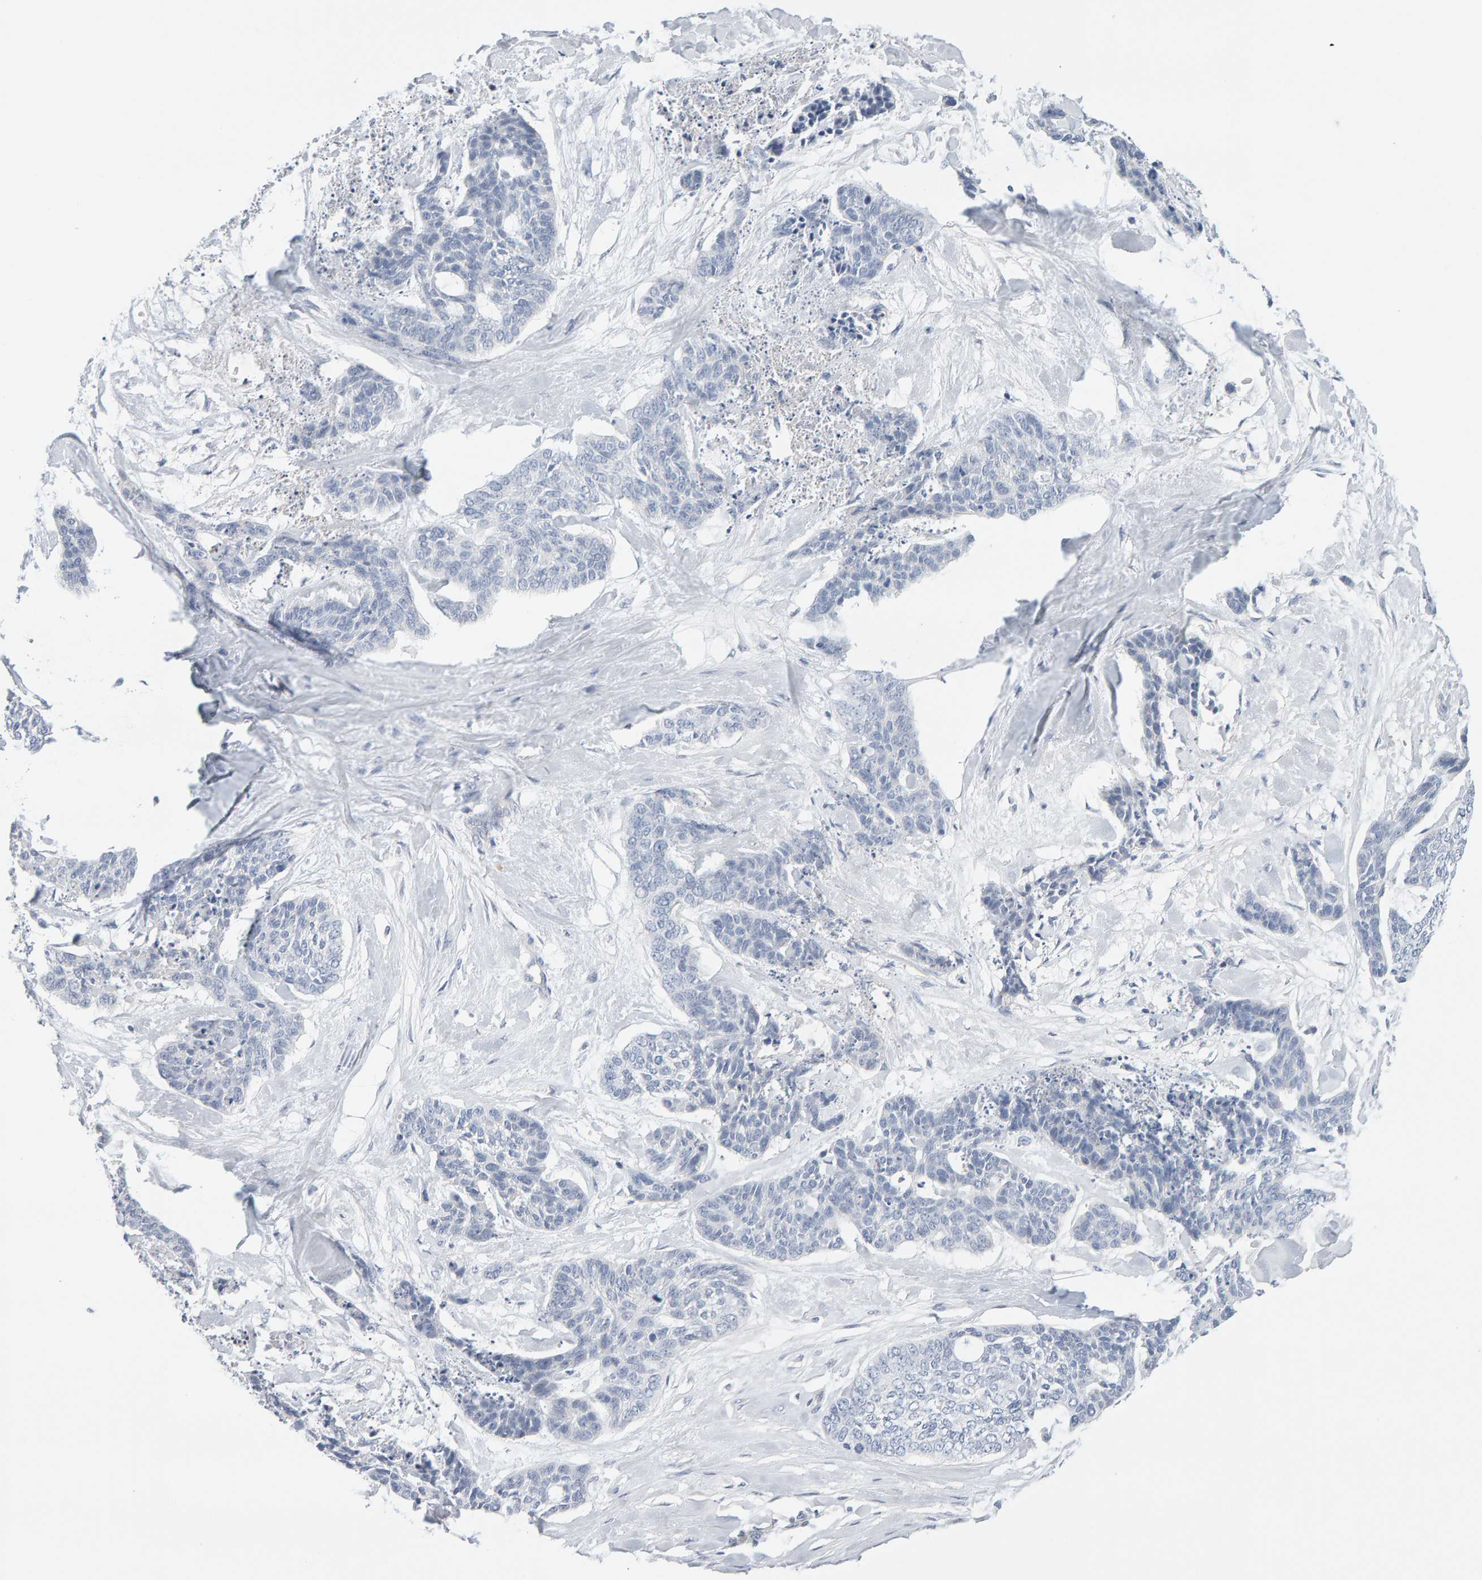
{"staining": {"intensity": "negative", "quantity": "none", "location": "none"}, "tissue": "skin cancer", "cell_type": "Tumor cells", "image_type": "cancer", "snomed": [{"axis": "morphology", "description": "Basal cell carcinoma"}, {"axis": "topography", "description": "Skin"}], "caption": "Immunohistochemistry (IHC) micrograph of basal cell carcinoma (skin) stained for a protein (brown), which reveals no staining in tumor cells.", "gene": "METRNL", "patient": {"sex": "female", "age": 64}}